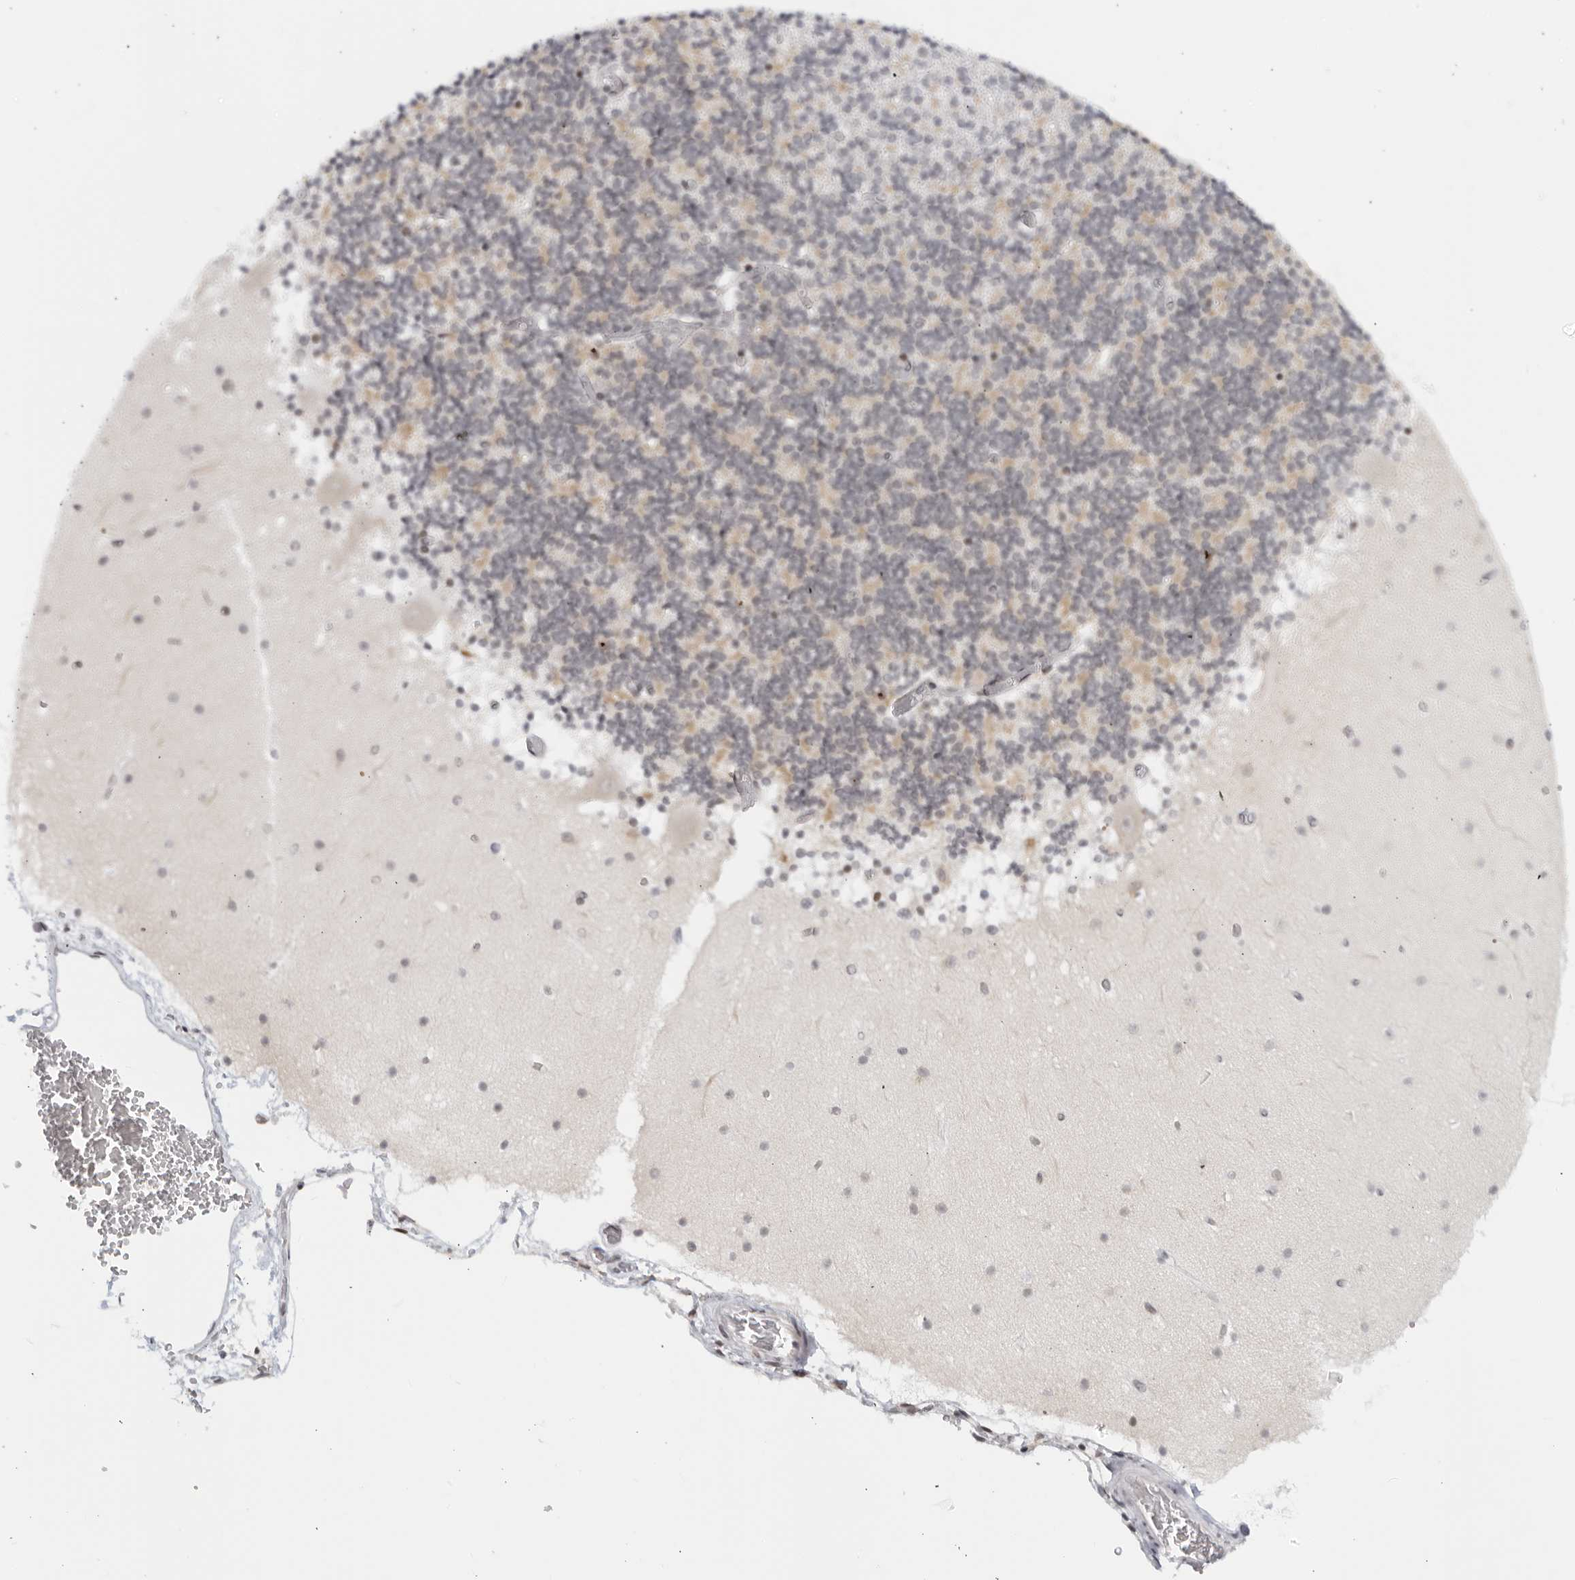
{"staining": {"intensity": "negative", "quantity": "none", "location": "none"}, "tissue": "cerebellum", "cell_type": "Cells in granular layer", "image_type": "normal", "snomed": [{"axis": "morphology", "description": "Normal tissue, NOS"}, {"axis": "topography", "description": "Cerebellum"}], "caption": "High magnification brightfield microscopy of benign cerebellum stained with DAB (3,3'-diaminobenzidine) (brown) and counterstained with hematoxylin (blue): cells in granular layer show no significant staining.", "gene": "RAB11FIP3", "patient": {"sex": "female", "age": 28}}